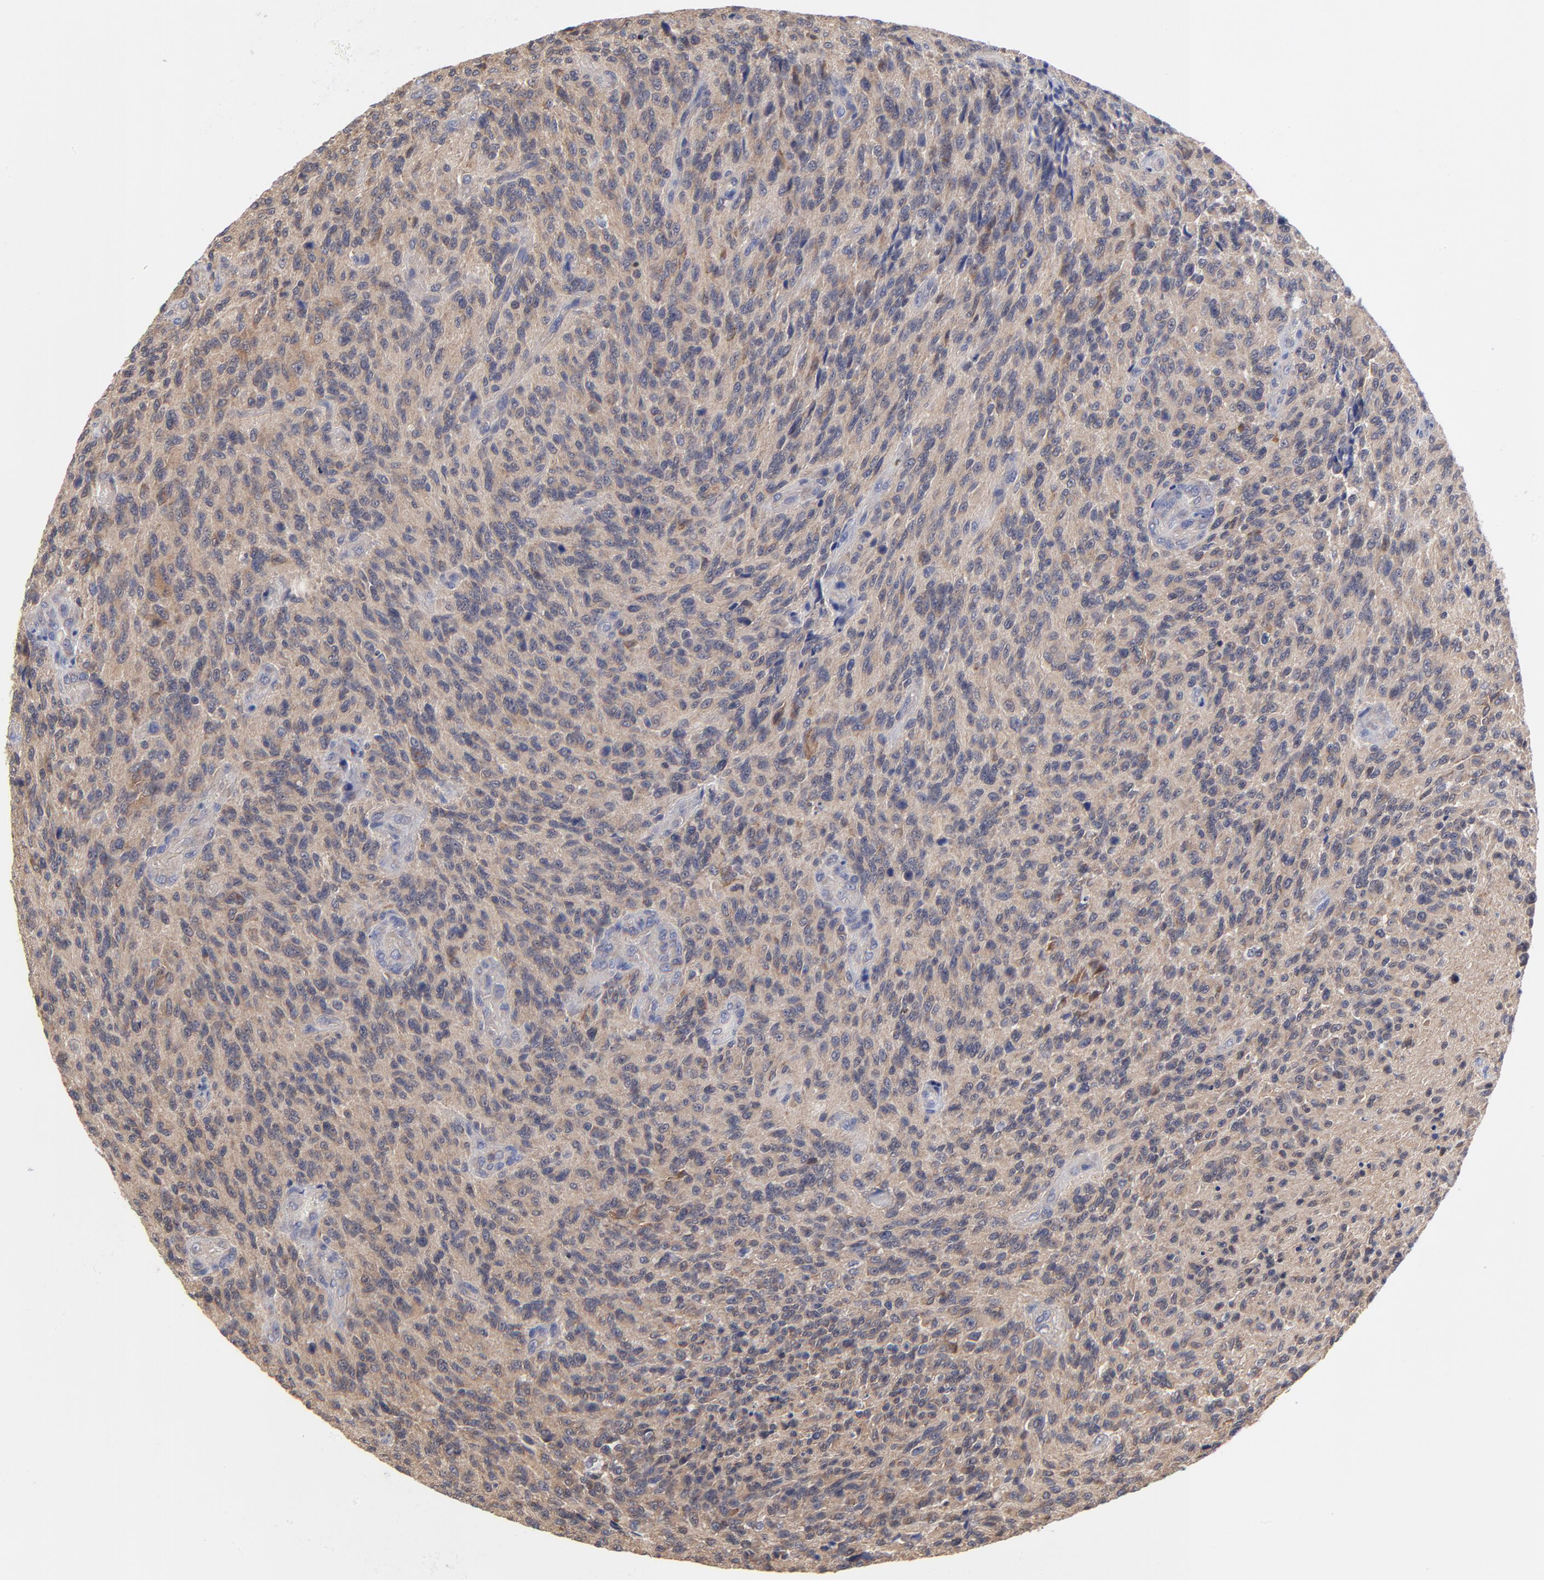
{"staining": {"intensity": "weak", "quantity": ">75%", "location": "cytoplasmic/membranous"}, "tissue": "glioma", "cell_type": "Tumor cells", "image_type": "cancer", "snomed": [{"axis": "morphology", "description": "Normal tissue, NOS"}, {"axis": "morphology", "description": "Glioma, malignant, High grade"}, {"axis": "topography", "description": "Cerebral cortex"}], "caption": "Malignant glioma (high-grade) was stained to show a protein in brown. There is low levels of weak cytoplasmic/membranous expression in about >75% of tumor cells. The staining is performed using DAB brown chromogen to label protein expression. The nuclei are counter-stained blue using hematoxylin.", "gene": "PCMT1", "patient": {"sex": "male", "age": 56}}